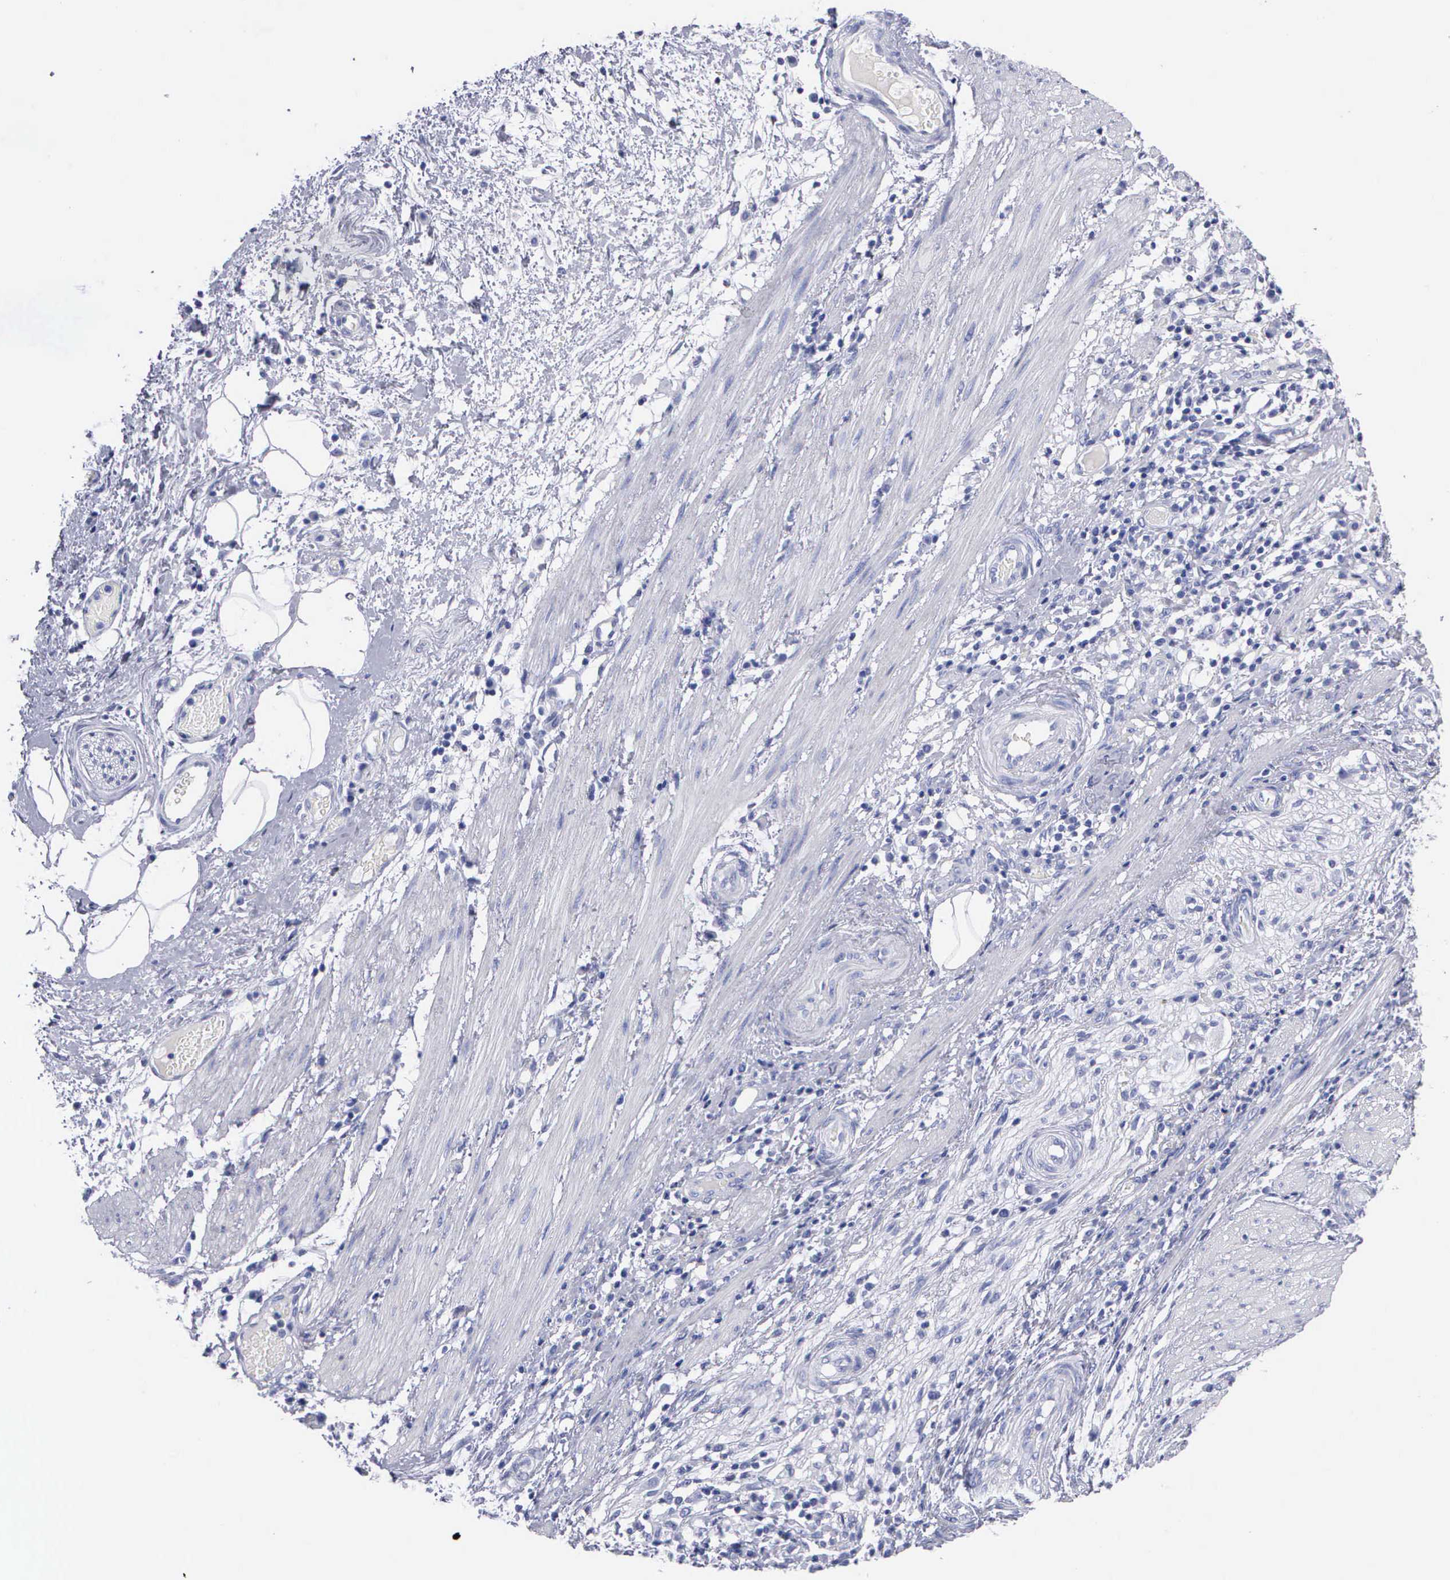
{"staining": {"intensity": "negative", "quantity": "none", "location": "none"}, "tissue": "stomach cancer", "cell_type": "Tumor cells", "image_type": "cancer", "snomed": [{"axis": "morphology", "description": "Adenocarcinoma, NOS"}, {"axis": "topography", "description": "Stomach, lower"}], "caption": "This is a photomicrograph of immunohistochemistry staining of stomach cancer (adenocarcinoma), which shows no expression in tumor cells.", "gene": "CYP19A1", "patient": {"sex": "female", "age": 86}}